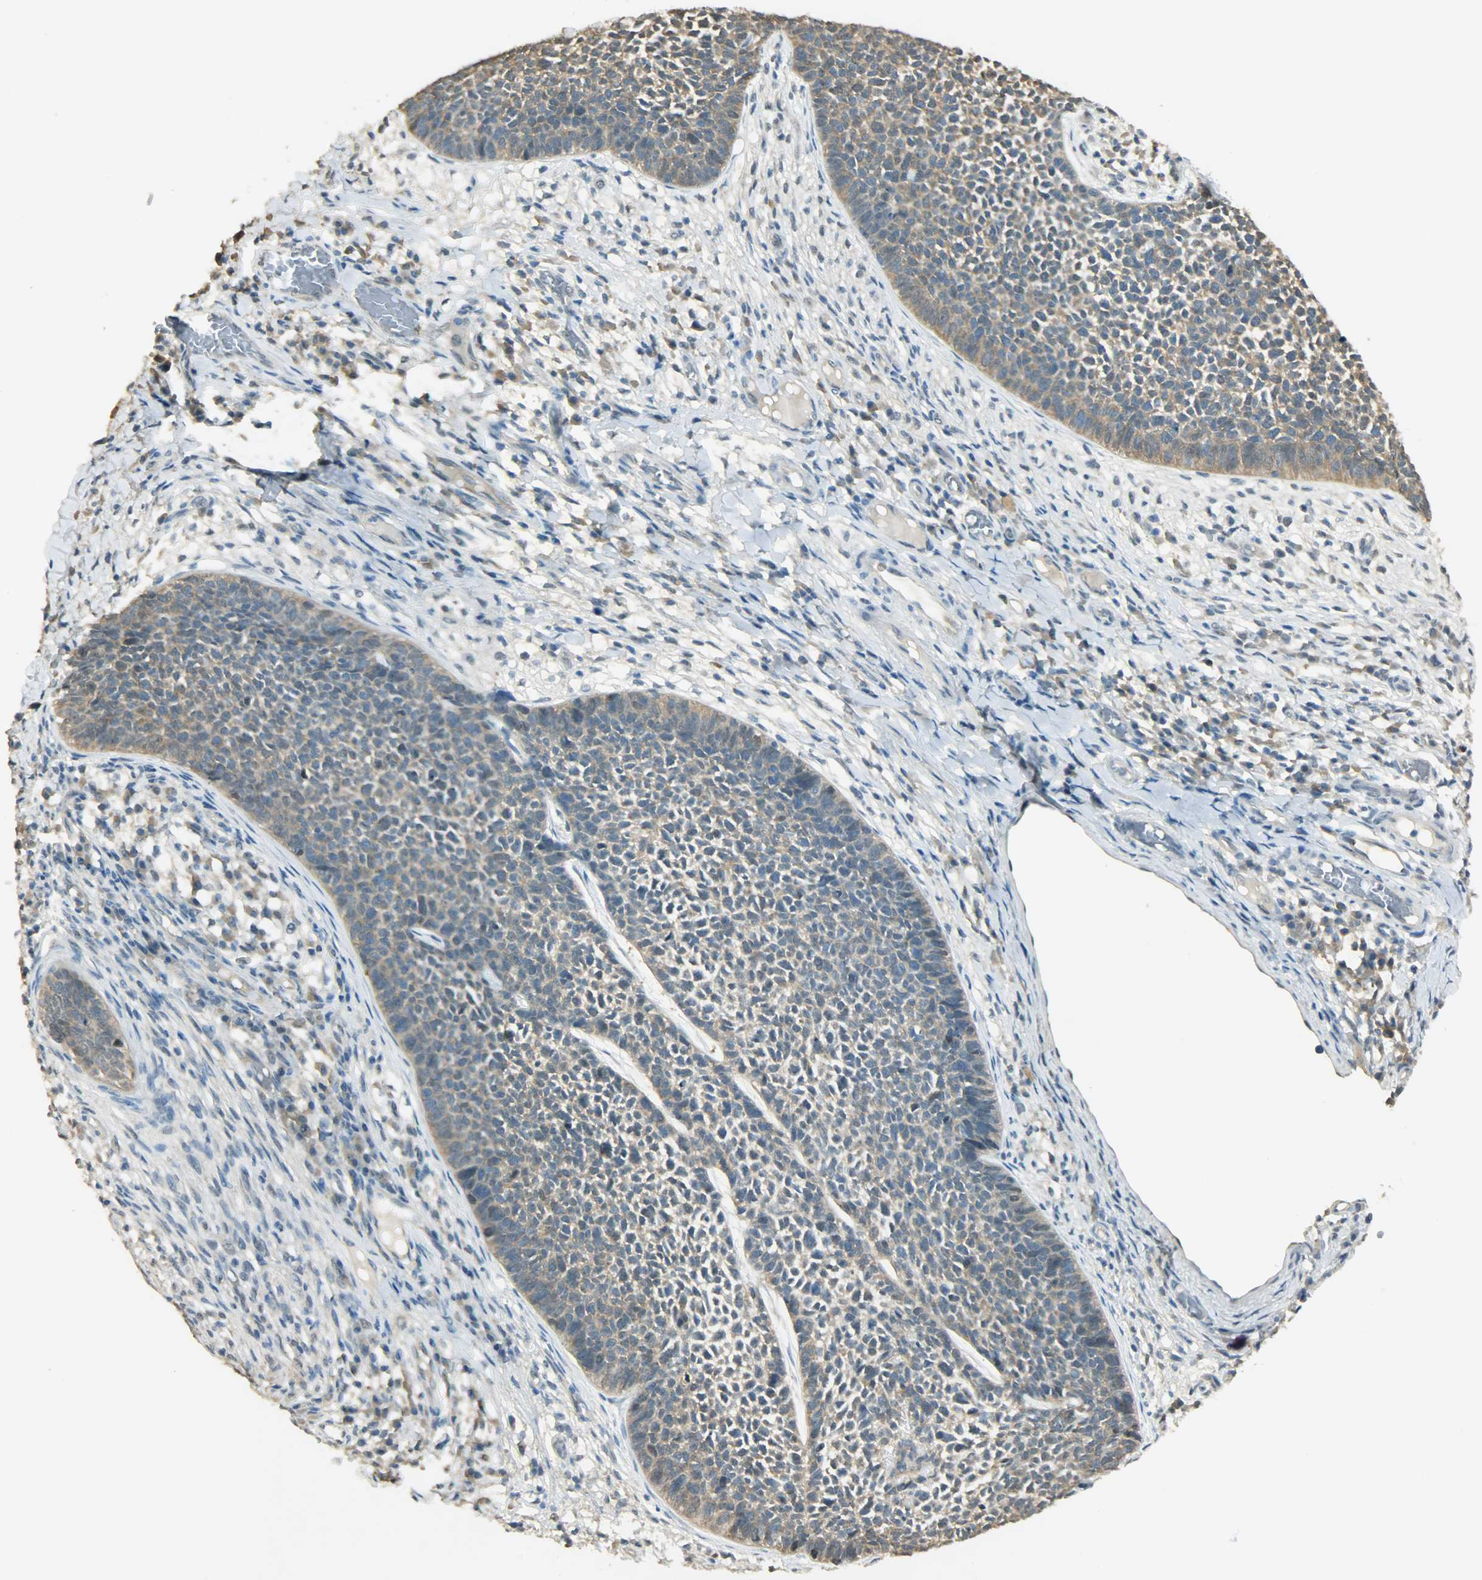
{"staining": {"intensity": "weak", "quantity": ">75%", "location": "cytoplasmic/membranous"}, "tissue": "skin cancer", "cell_type": "Tumor cells", "image_type": "cancer", "snomed": [{"axis": "morphology", "description": "Basal cell carcinoma"}, {"axis": "topography", "description": "Skin"}], "caption": "Protein expression analysis of human skin cancer (basal cell carcinoma) reveals weak cytoplasmic/membranous staining in about >75% of tumor cells.", "gene": "PRMT5", "patient": {"sex": "female", "age": 84}}